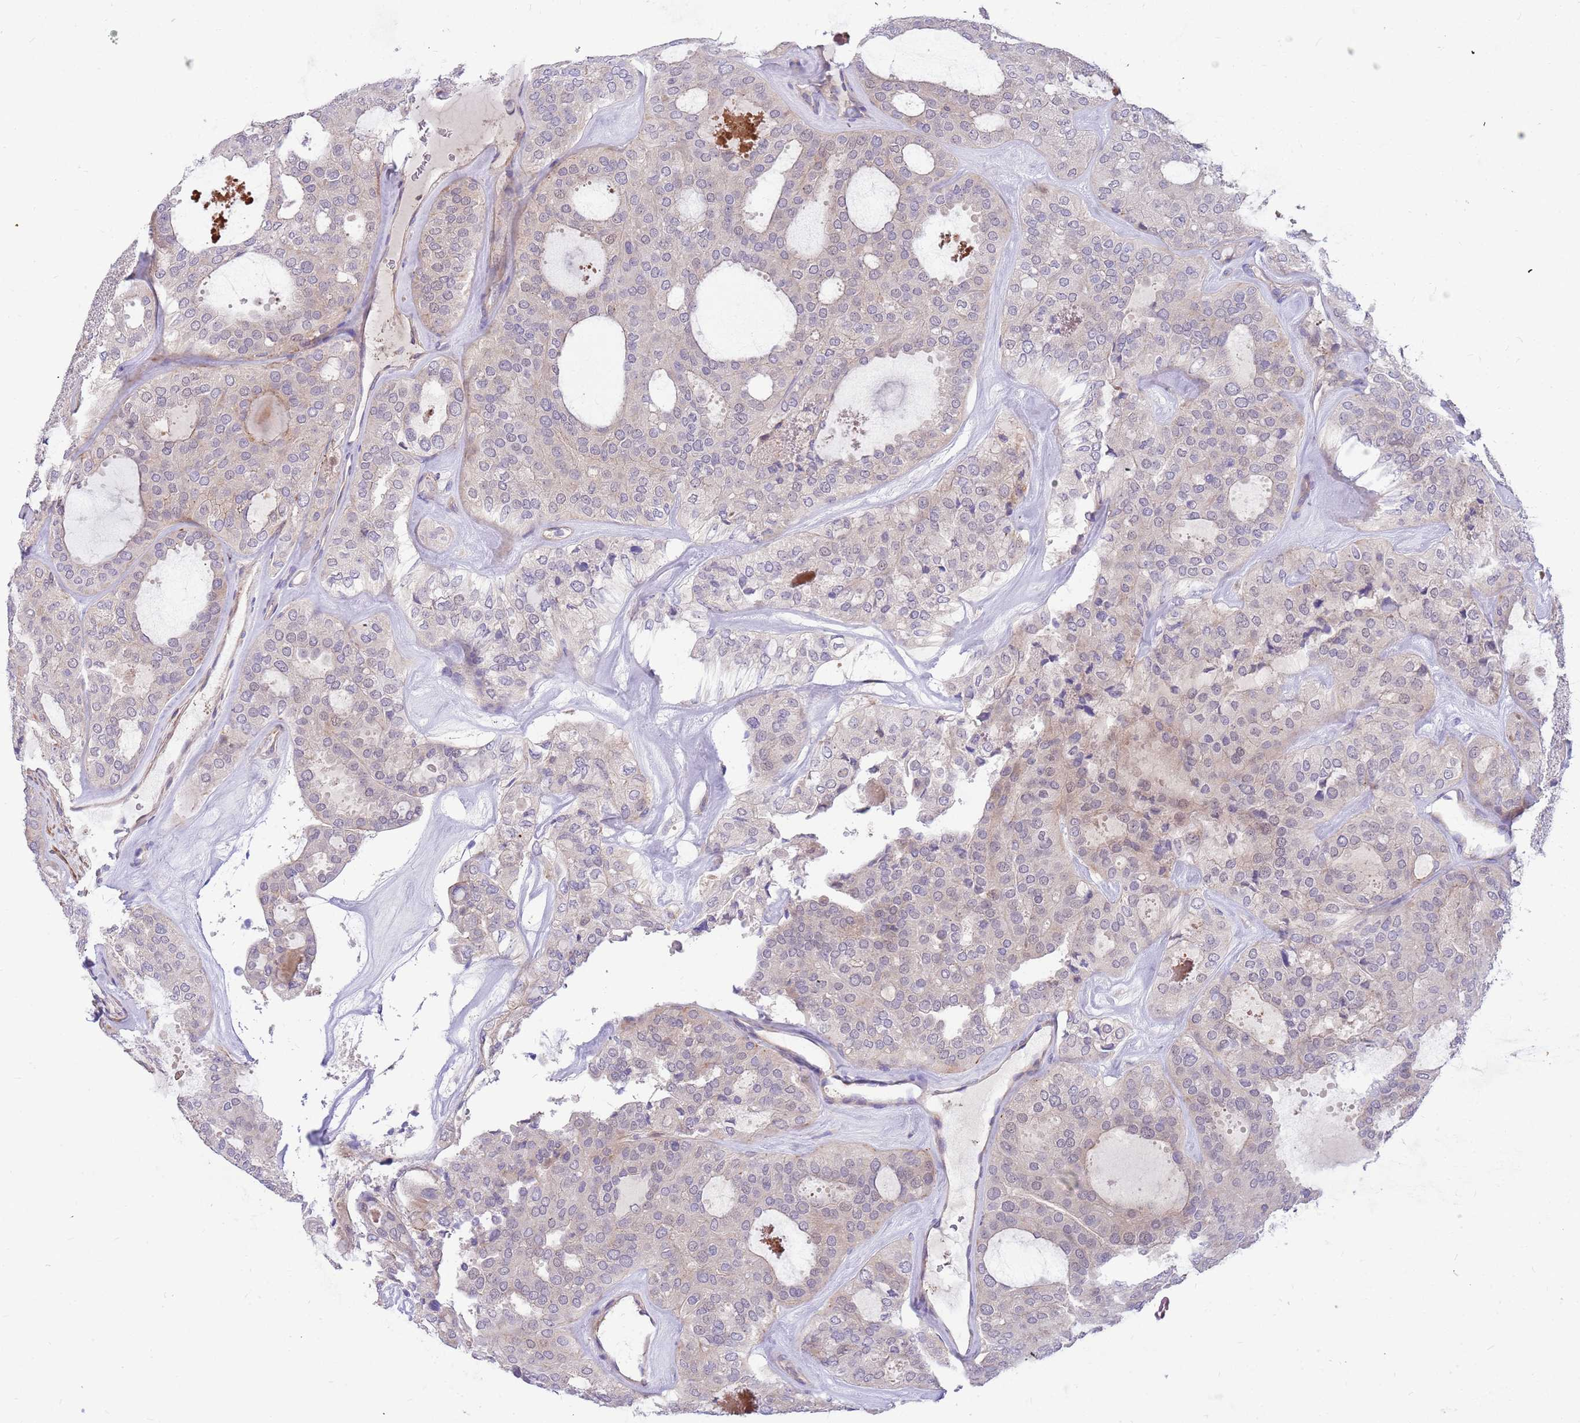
{"staining": {"intensity": "negative", "quantity": "none", "location": "none"}, "tissue": "thyroid cancer", "cell_type": "Tumor cells", "image_type": "cancer", "snomed": [{"axis": "morphology", "description": "Follicular adenoma carcinoma, NOS"}, {"axis": "topography", "description": "Thyroid gland"}], "caption": "Protein analysis of thyroid cancer (follicular adenoma carcinoma) exhibits no significant positivity in tumor cells. Nuclei are stained in blue.", "gene": "MVD", "patient": {"sex": "male", "age": 75}}